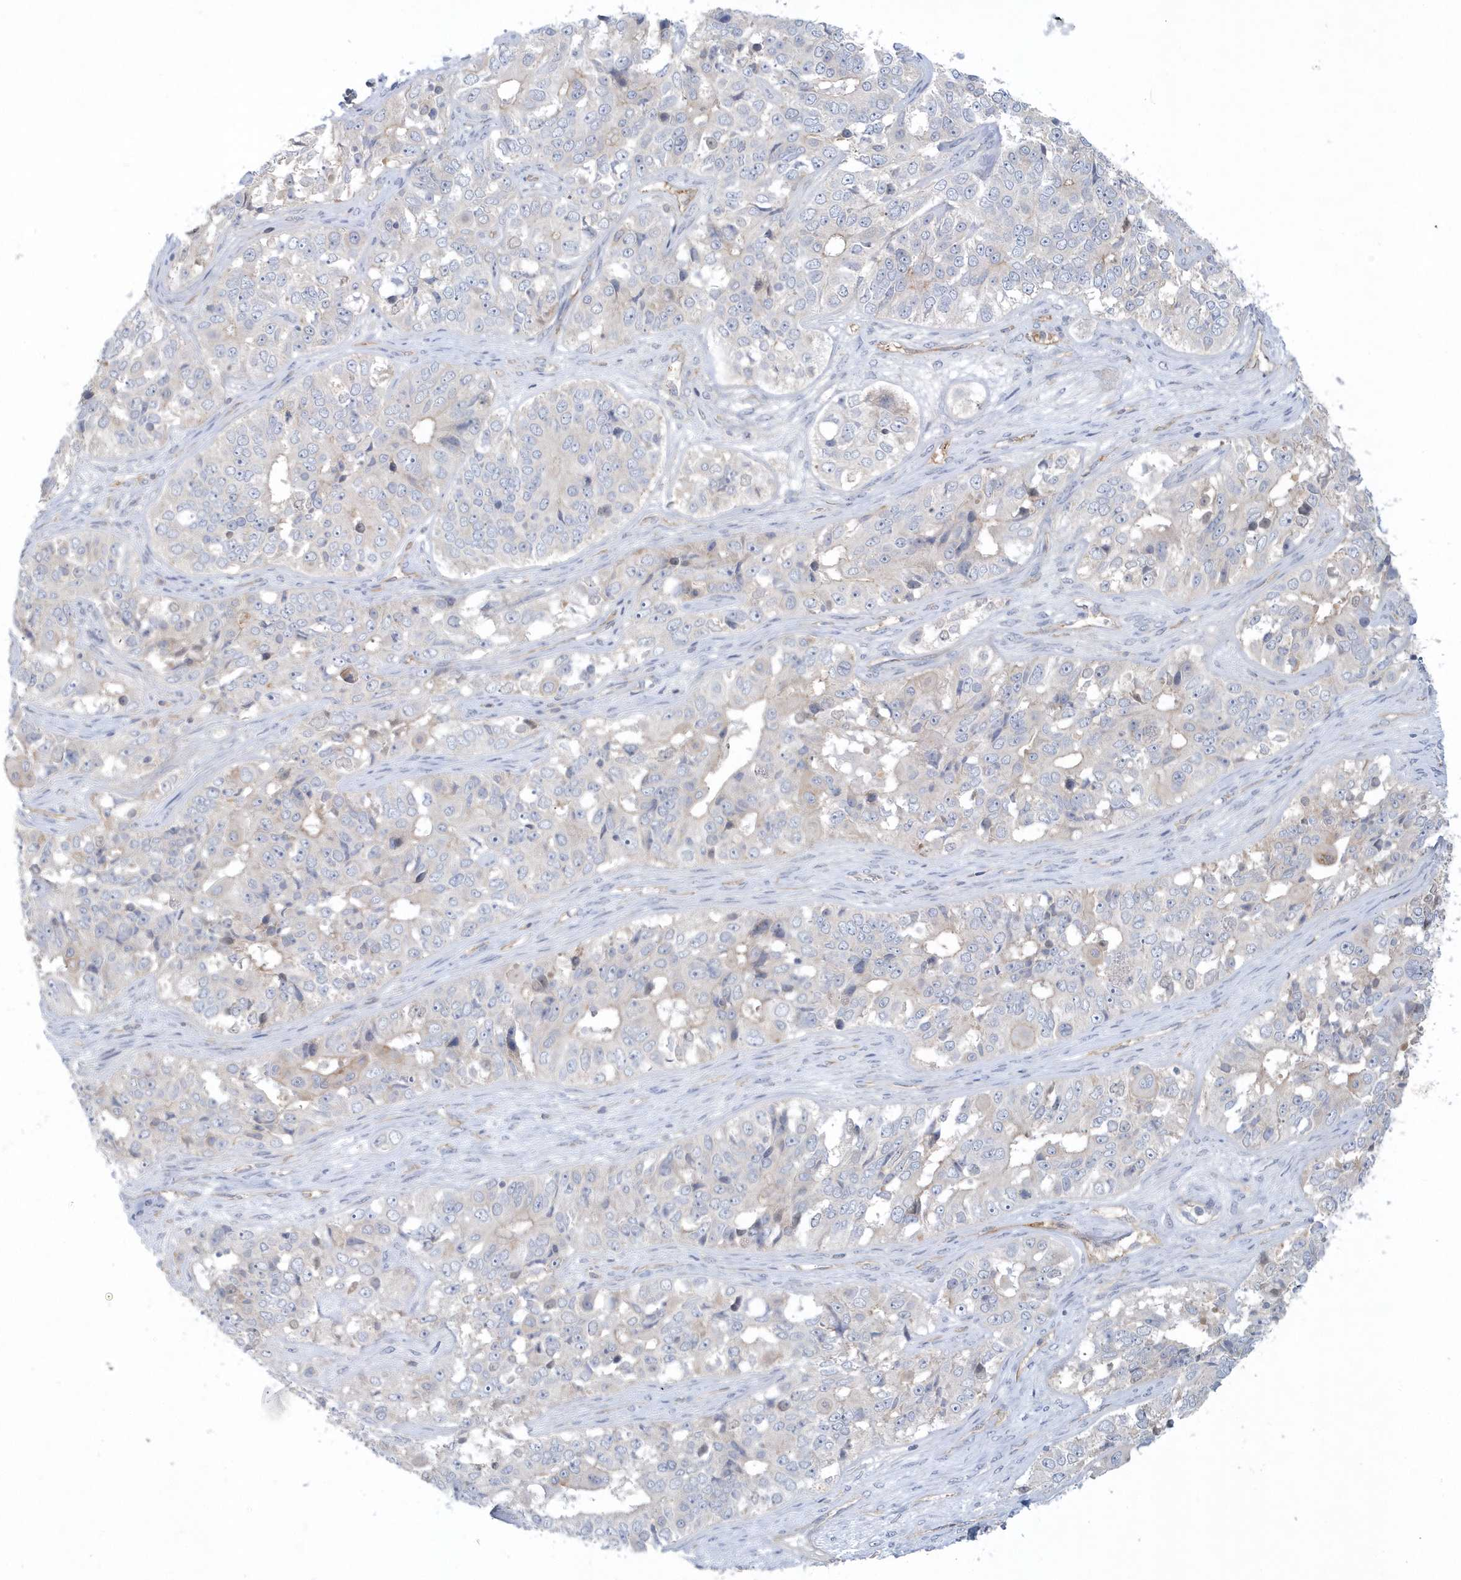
{"staining": {"intensity": "negative", "quantity": "none", "location": "none"}, "tissue": "ovarian cancer", "cell_type": "Tumor cells", "image_type": "cancer", "snomed": [{"axis": "morphology", "description": "Carcinoma, endometroid"}, {"axis": "topography", "description": "Ovary"}], "caption": "Histopathology image shows no protein staining in tumor cells of ovarian cancer tissue.", "gene": "RAI14", "patient": {"sex": "female", "age": 51}}